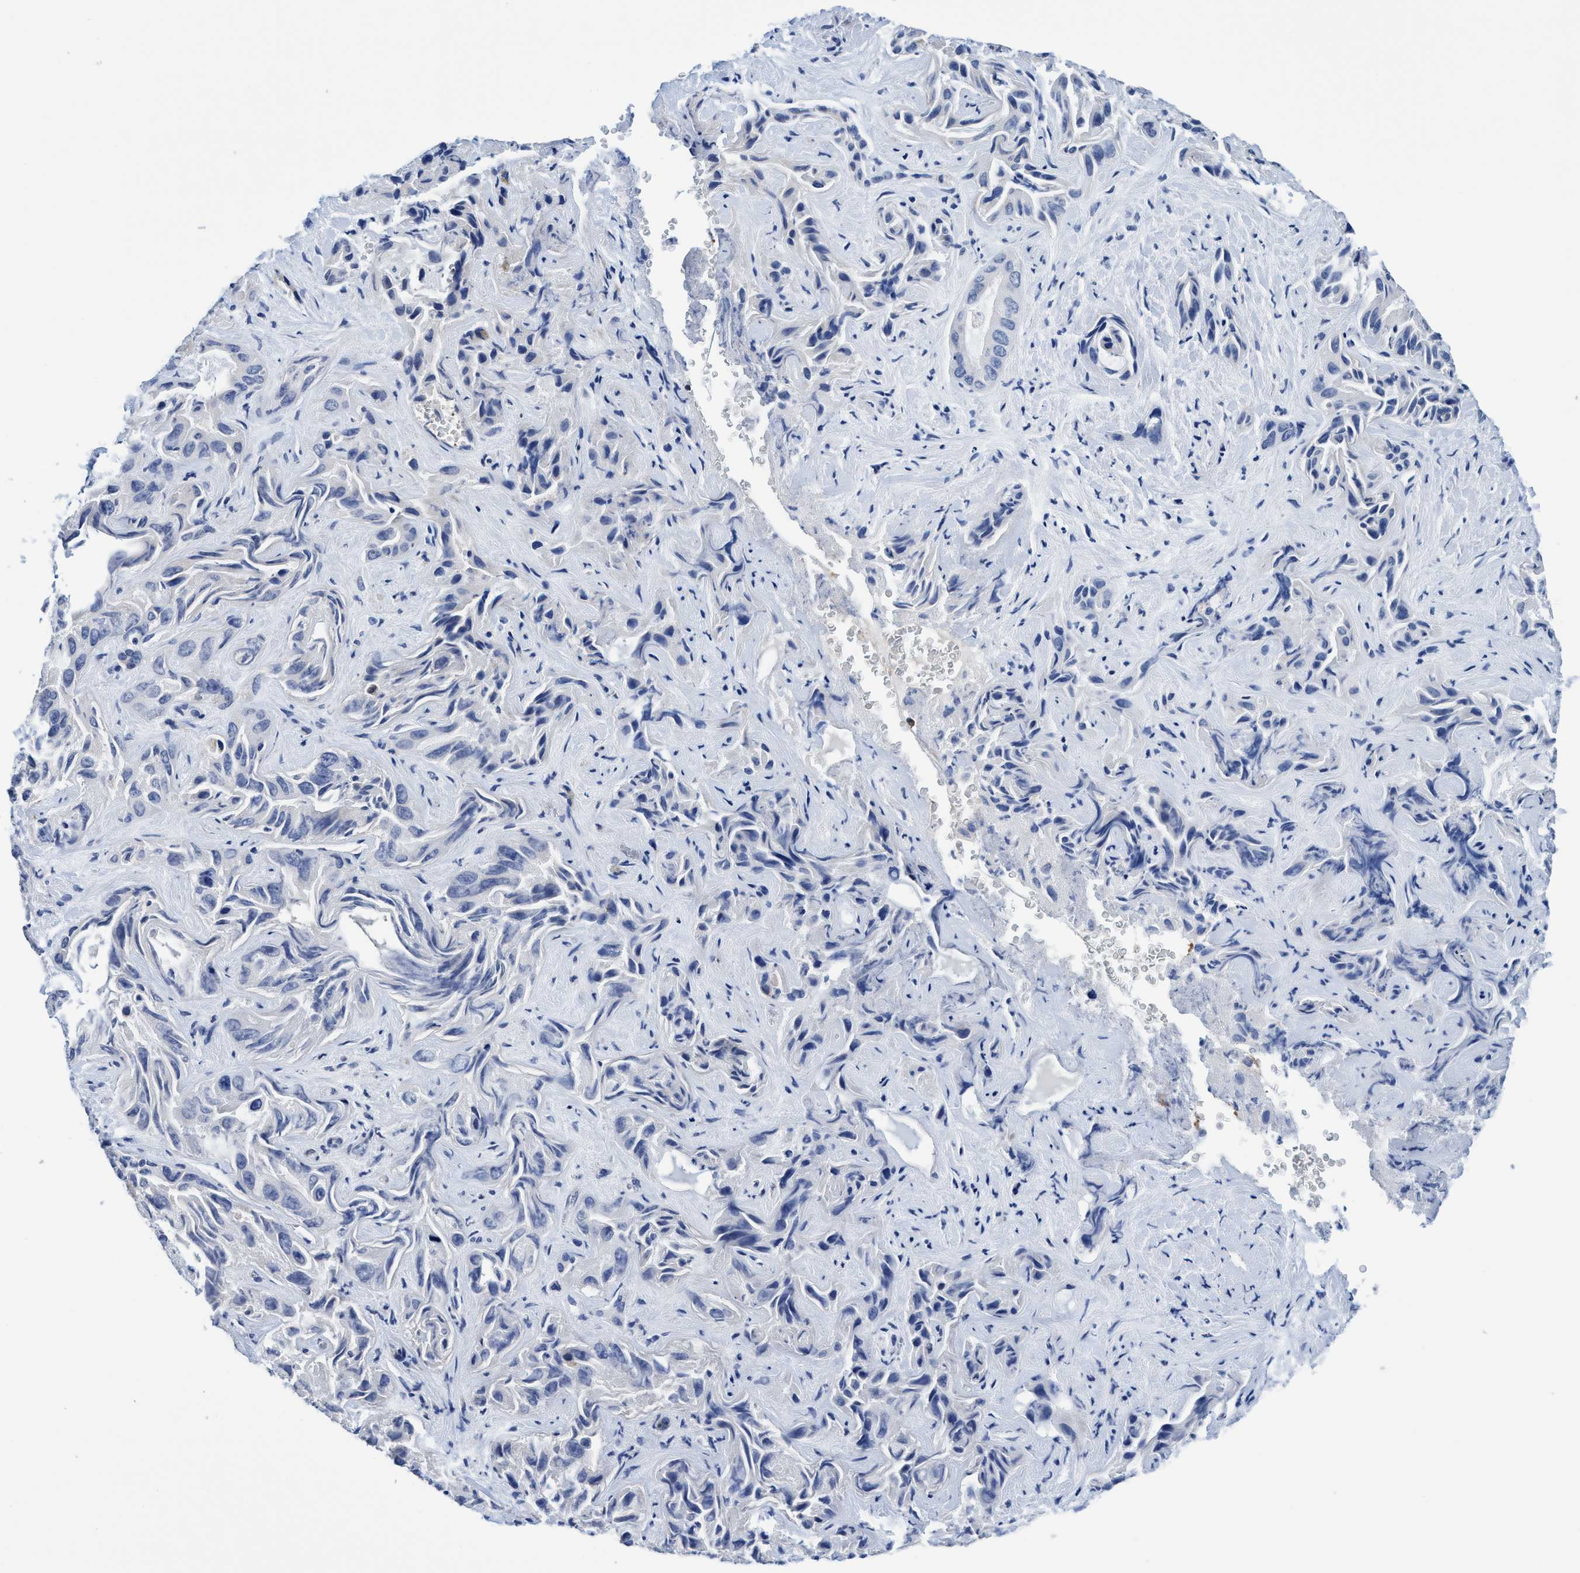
{"staining": {"intensity": "moderate", "quantity": "<25%", "location": "cytoplasmic/membranous"}, "tissue": "liver cancer", "cell_type": "Tumor cells", "image_type": "cancer", "snomed": [{"axis": "morphology", "description": "Cholangiocarcinoma"}, {"axis": "topography", "description": "Liver"}], "caption": "This is a histology image of IHC staining of liver cancer, which shows moderate positivity in the cytoplasmic/membranous of tumor cells.", "gene": "AGAP2", "patient": {"sex": "female", "age": 52}}